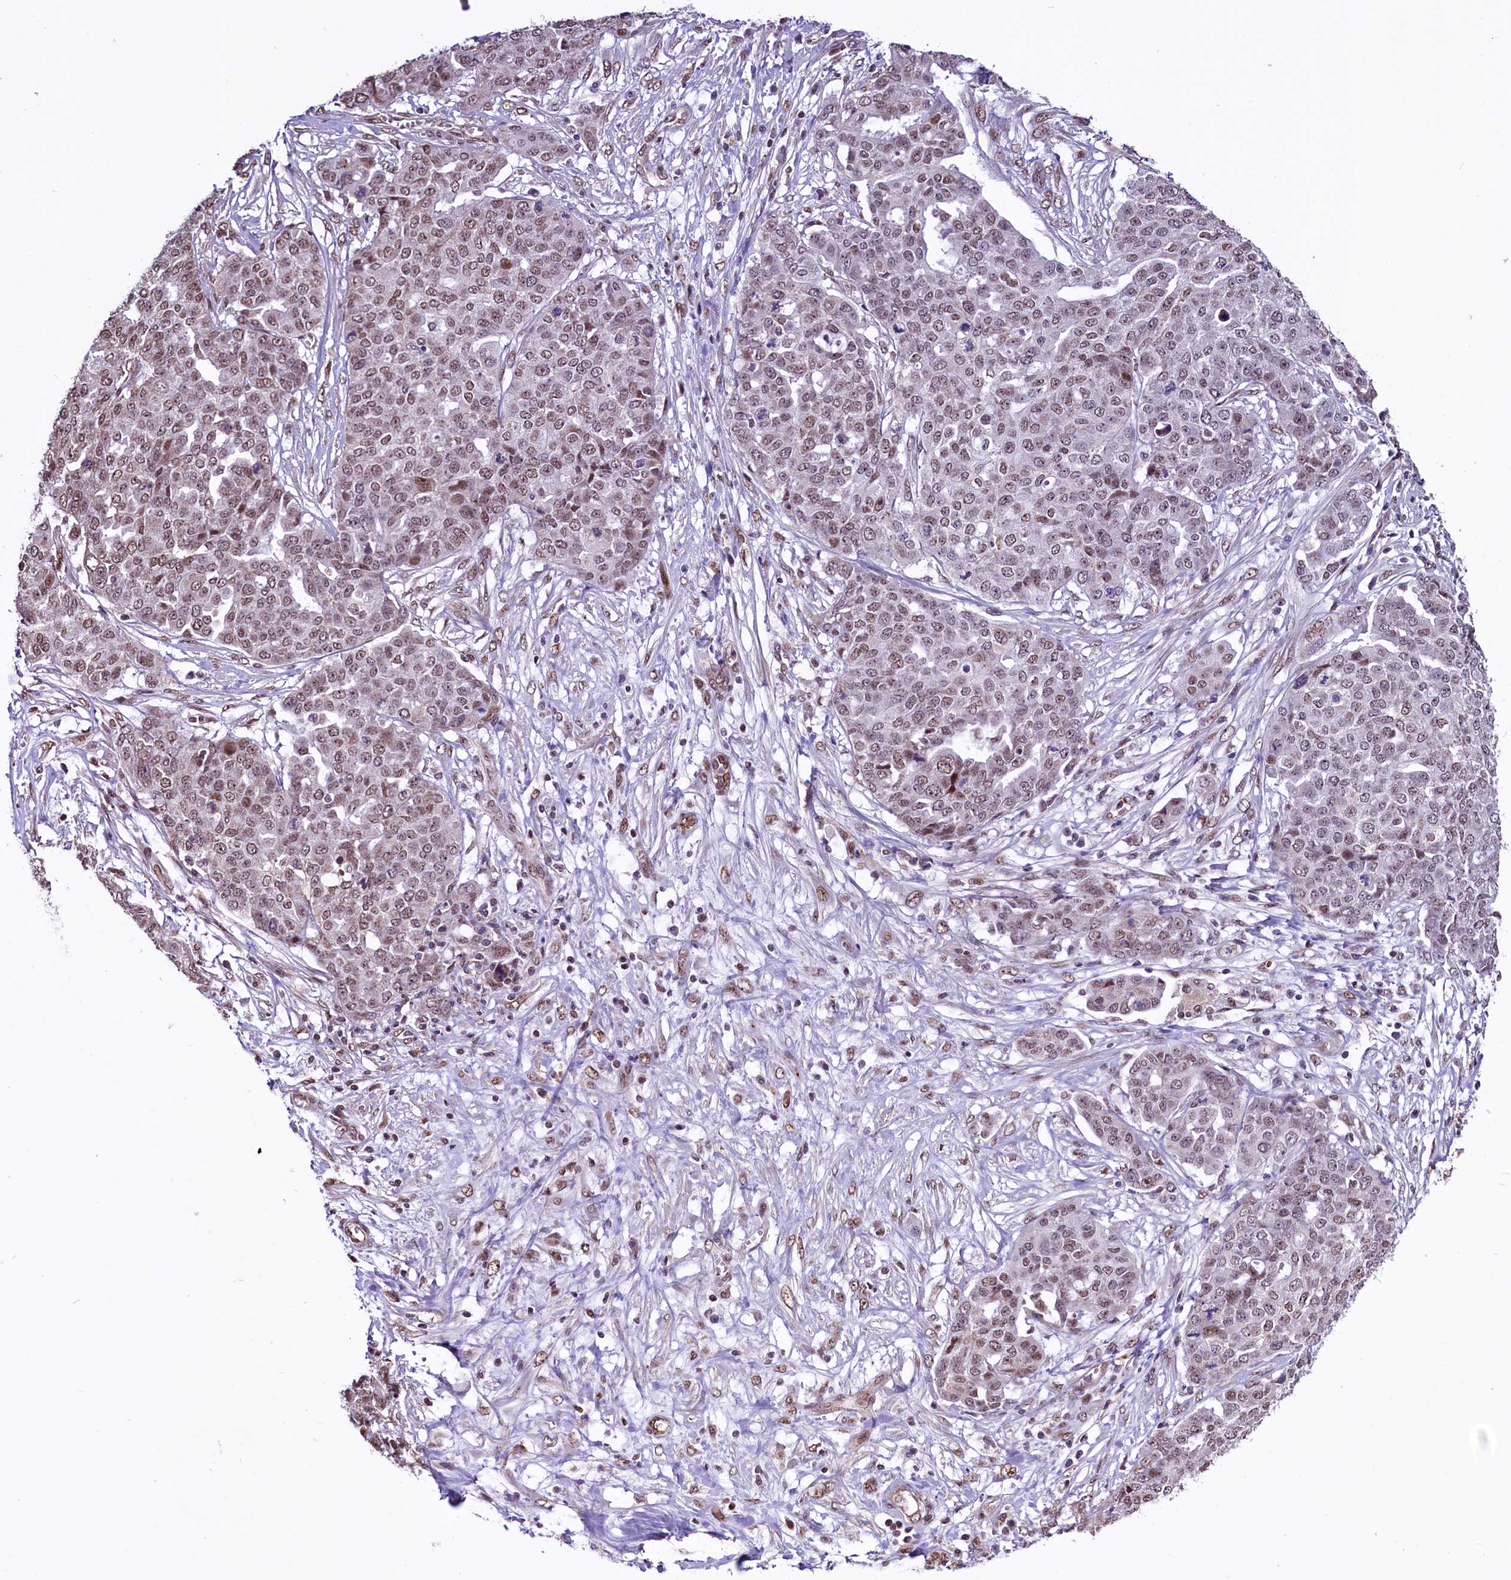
{"staining": {"intensity": "weak", "quantity": ">75%", "location": "nuclear"}, "tissue": "ovarian cancer", "cell_type": "Tumor cells", "image_type": "cancer", "snomed": [{"axis": "morphology", "description": "Cystadenocarcinoma, serous, NOS"}, {"axis": "topography", "description": "Soft tissue"}, {"axis": "topography", "description": "Ovary"}], "caption": "Immunohistochemistry (IHC) (DAB) staining of human ovarian cancer demonstrates weak nuclear protein expression in about >75% of tumor cells. The protein is stained brown, and the nuclei are stained in blue (DAB IHC with brightfield microscopy, high magnification).", "gene": "MRPL54", "patient": {"sex": "female", "age": 57}}